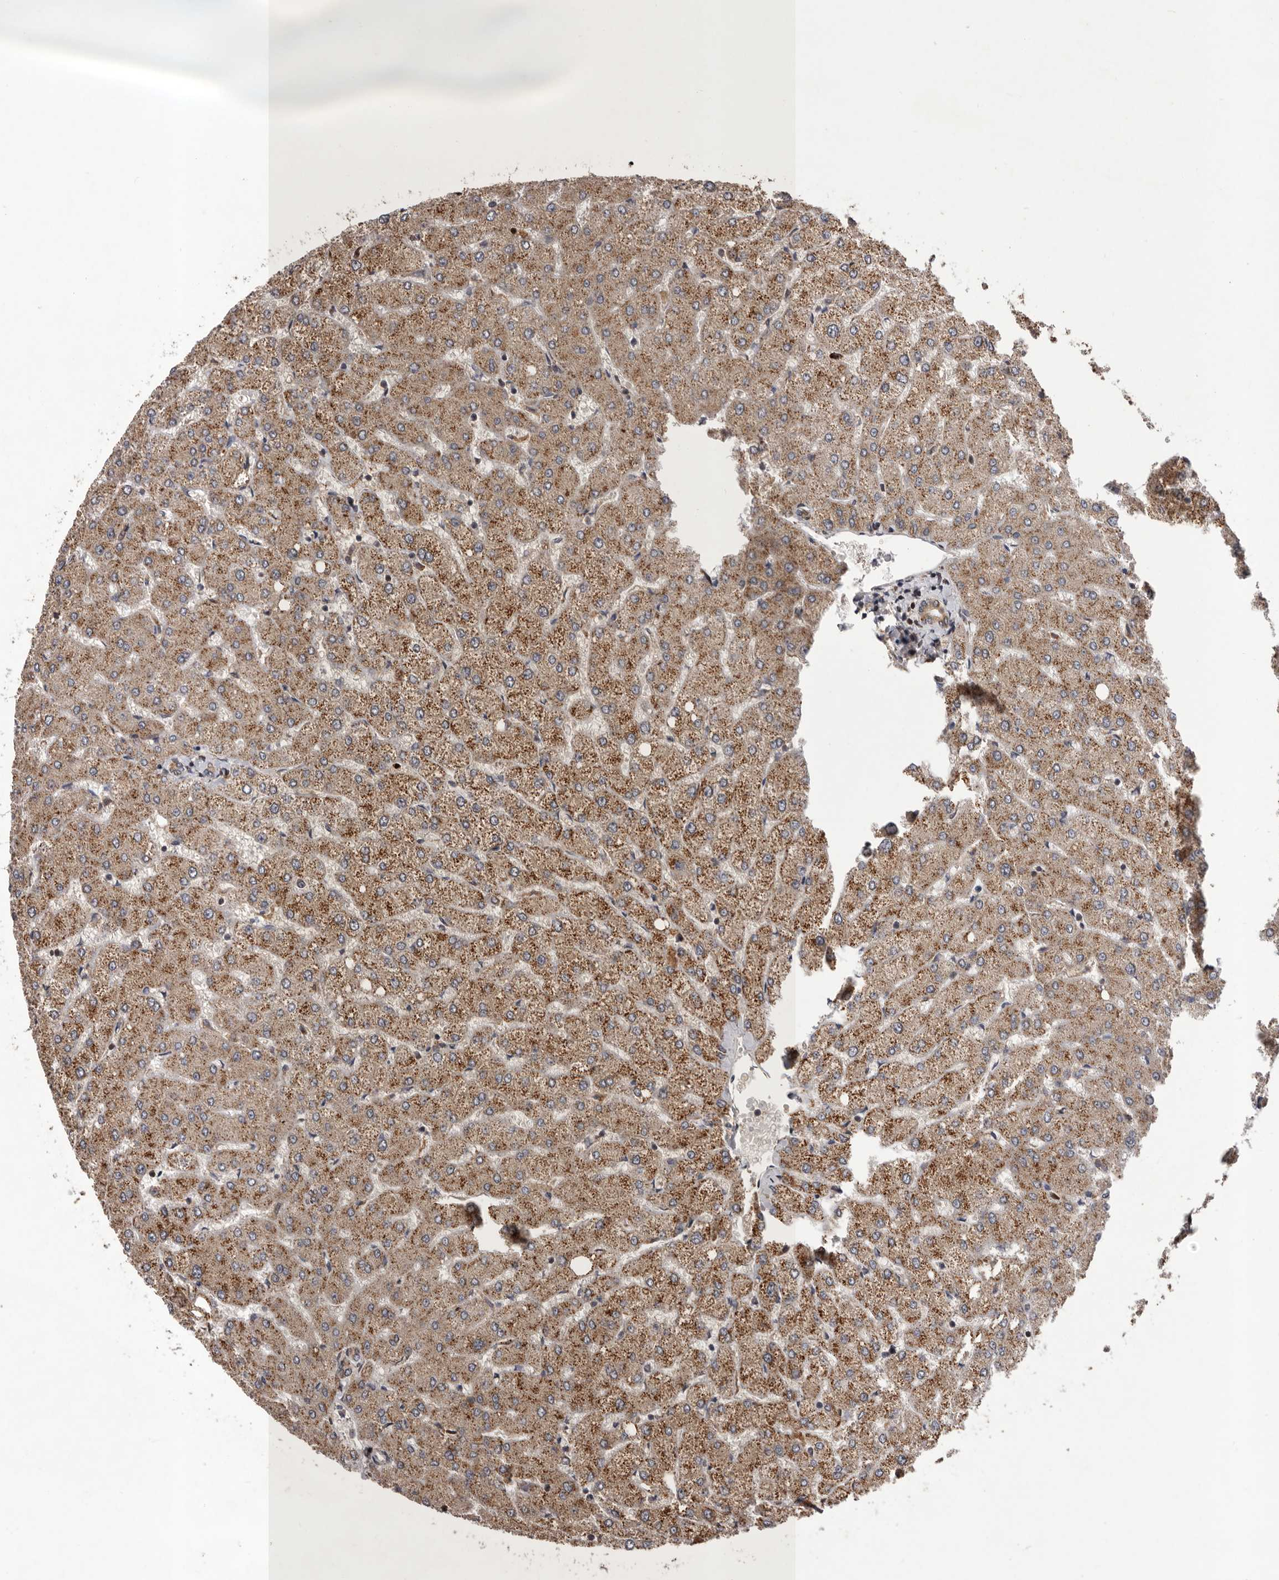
{"staining": {"intensity": "moderate", "quantity": ">75%", "location": "cytoplasmic/membranous"}, "tissue": "liver", "cell_type": "Cholangiocytes", "image_type": "normal", "snomed": [{"axis": "morphology", "description": "Normal tissue, NOS"}, {"axis": "topography", "description": "Liver"}], "caption": "Protein expression analysis of unremarkable liver exhibits moderate cytoplasmic/membranous expression in approximately >75% of cholangiocytes.", "gene": "GADD45B", "patient": {"sex": "female", "age": 54}}